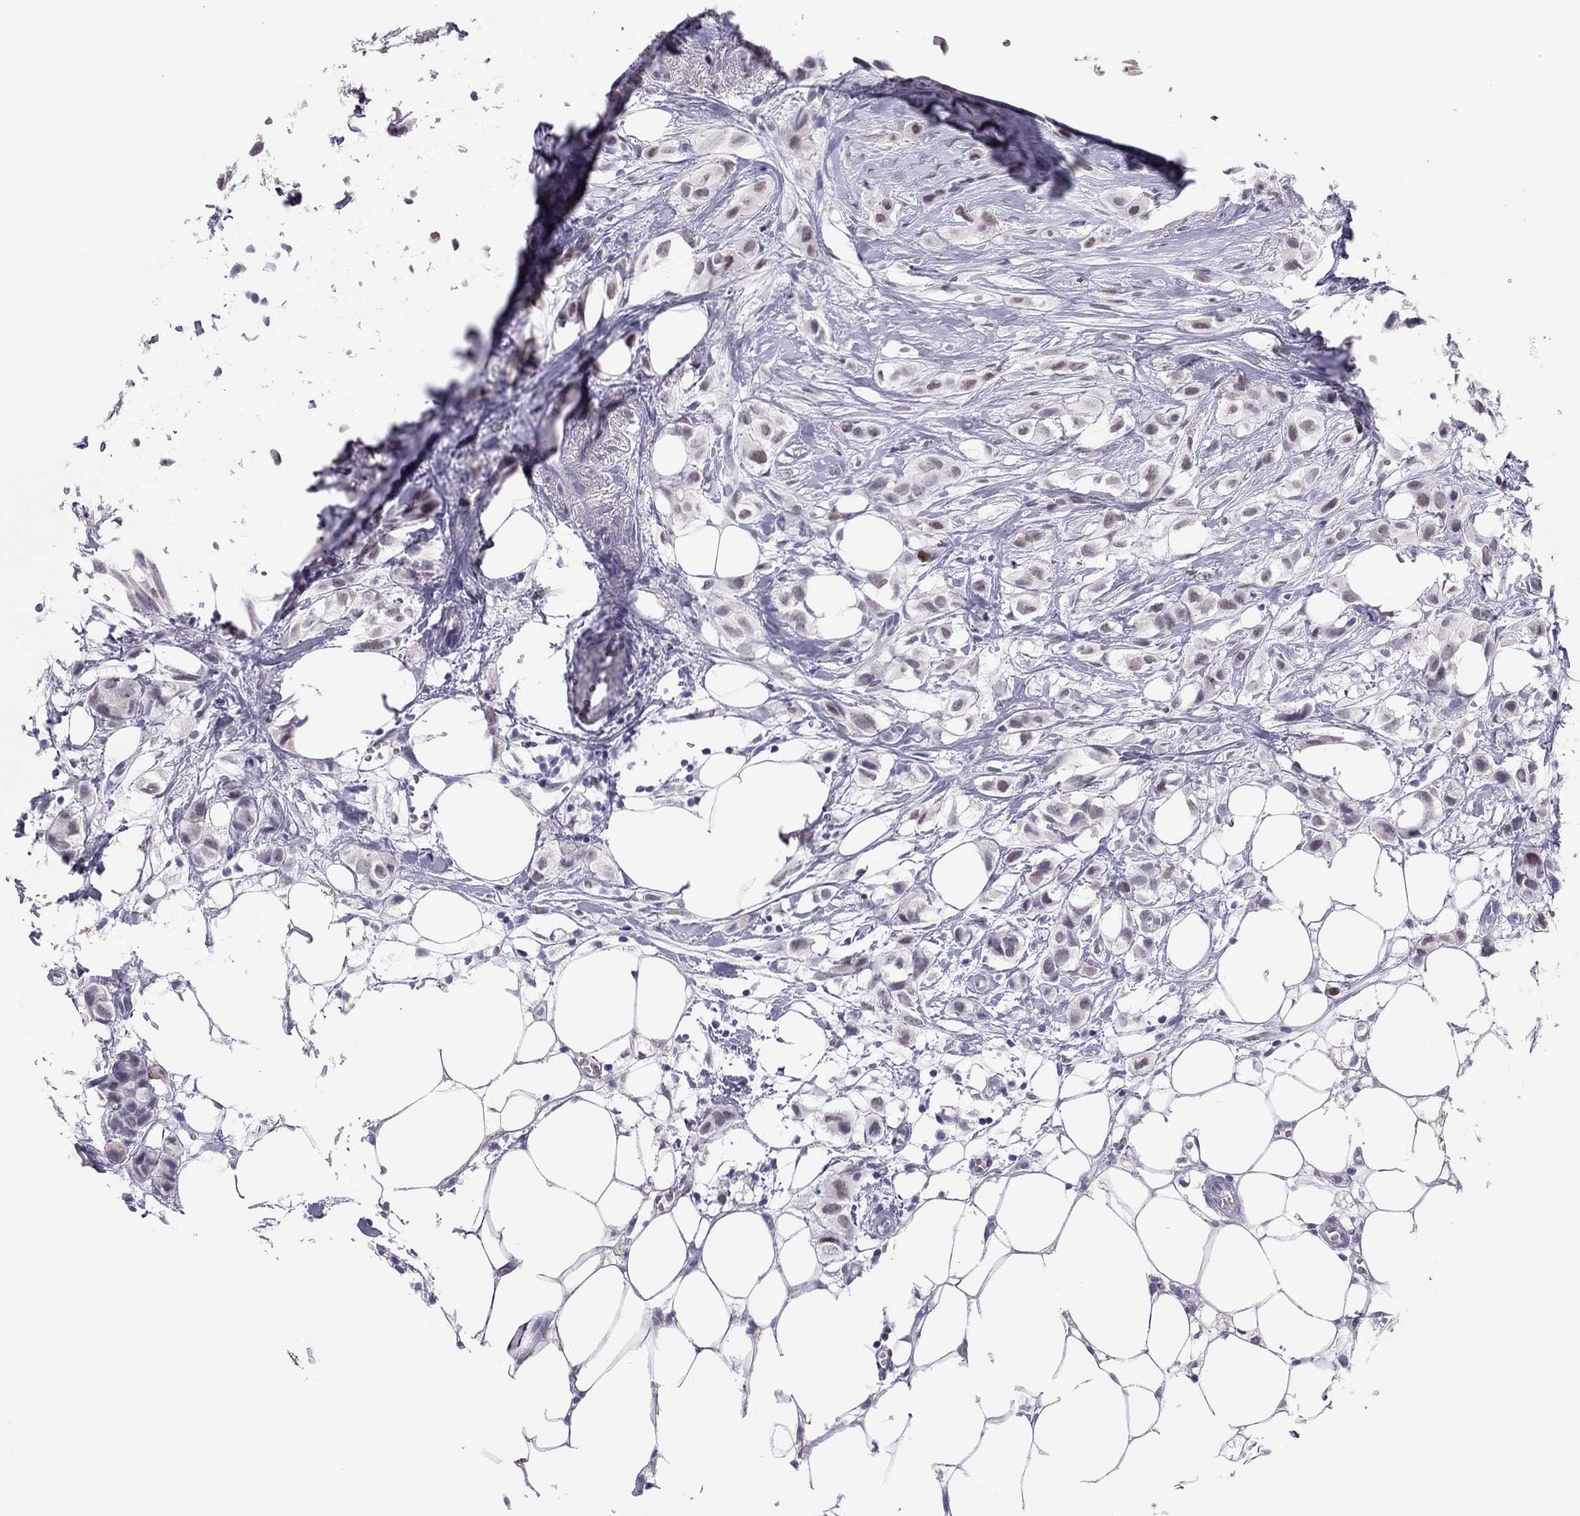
{"staining": {"intensity": "negative", "quantity": "none", "location": "none"}, "tissue": "breast cancer", "cell_type": "Tumor cells", "image_type": "cancer", "snomed": [{"axis": "morphology", "description": "Duct carcinoma"}, {"axis": "topography", "description": "Breast"}], "caption": "This is an IHC photomicrograph of human breast cancer. There is no staining in tumor cells.", "gene": "PHOX2A", "patient": {"sex": "female", "age": 85}}